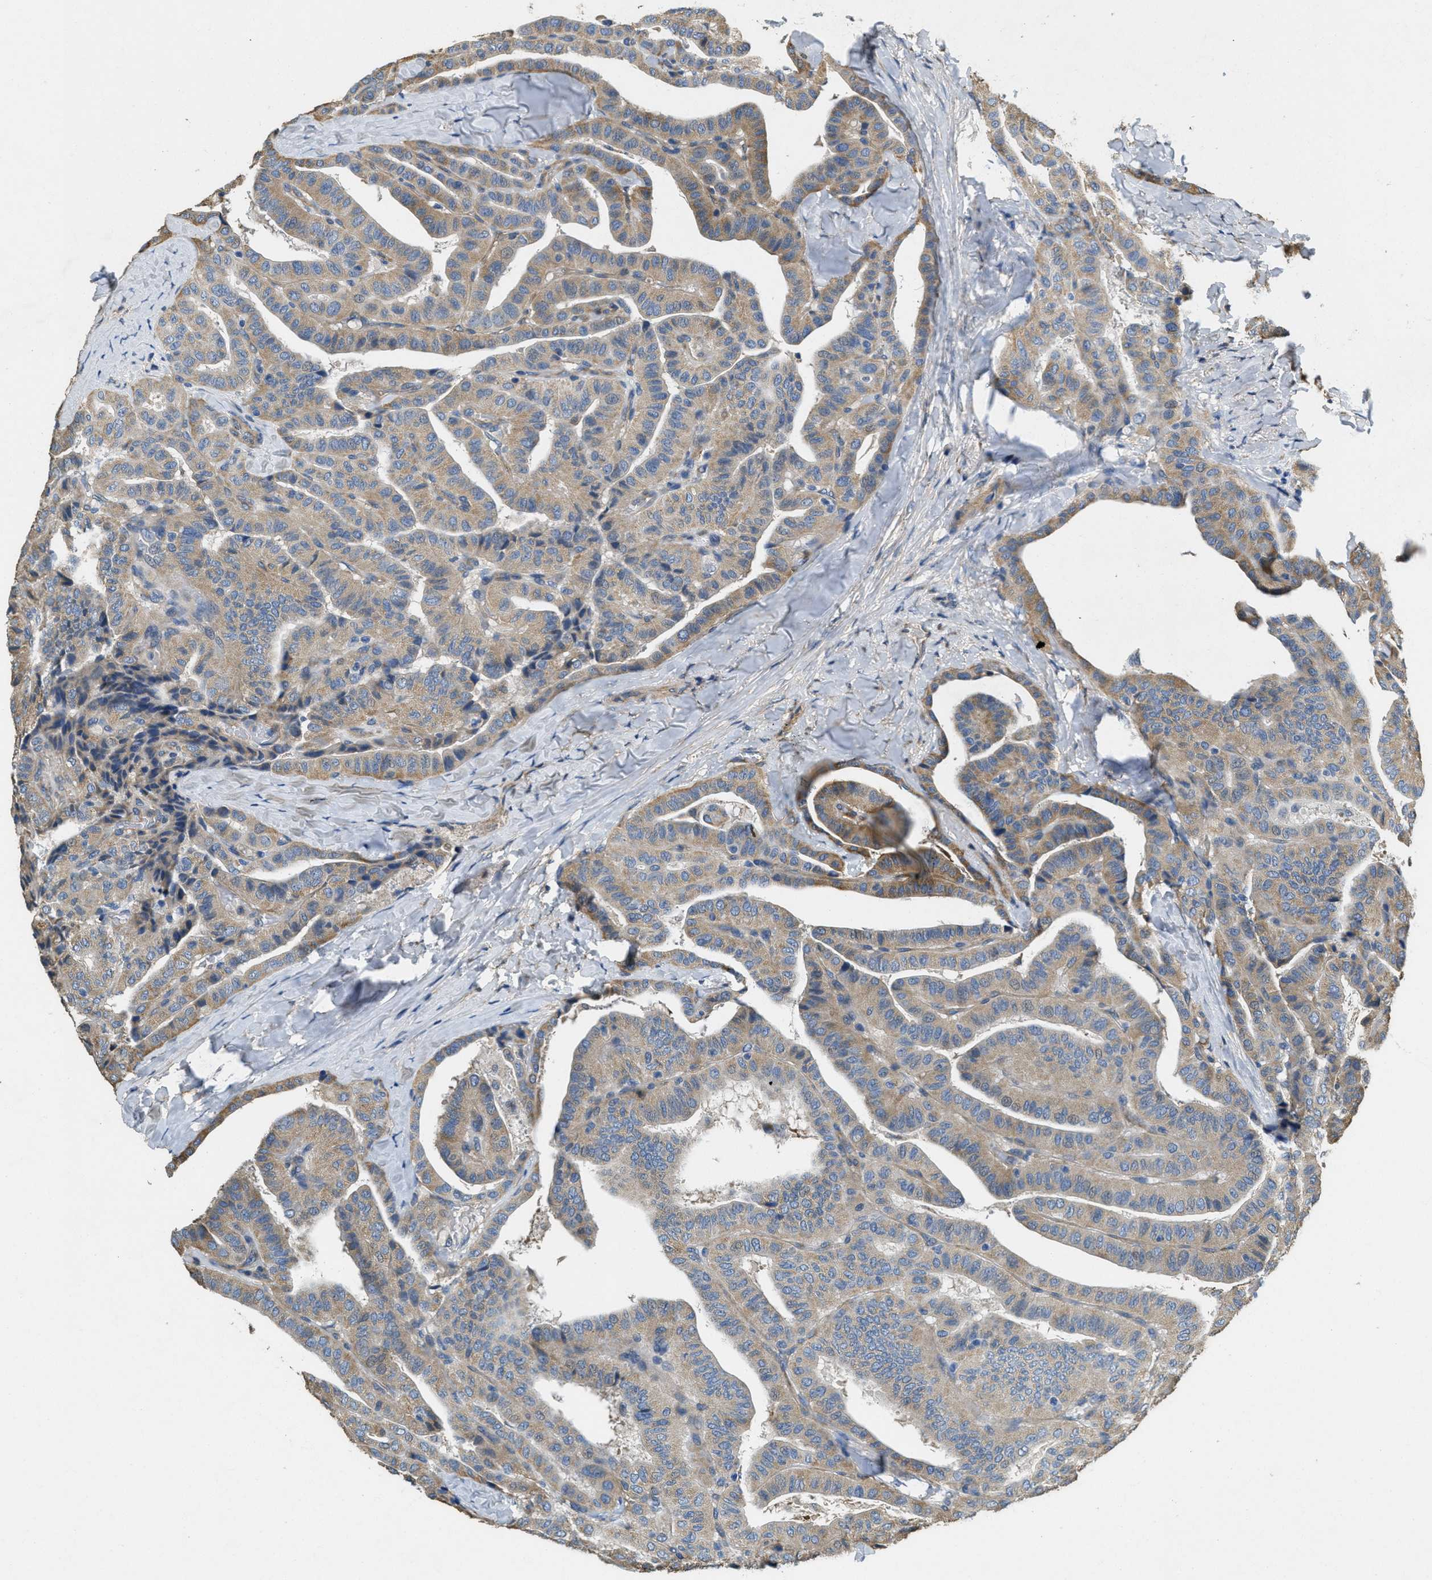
{"staining": {"intensity": "moderate", "quantity": ">75%", "location": "cytoplasmic/membranous"}, "tissue": "thyroid cancer", "cell_type": "Tumor cells", "image_type": "cancer", "snomed": [{"axis": "morphology", "description": "Papillary adenocarcinoma, NOS"}, {"axis": "topography", "description": "Thyroid gland"}], "caption": "IHC micrograph of neoplastic tissue: human thyroid papillary adenocarcinoma stained using IHC reveals medium levels of moderate protein expression localized specifically in the cytoplasmic/membranous of tumor cells, appearing as a cytoplasmic/membranous brown color.", "gene": "TOMM70", "patient": {"sex": "male", "age": 77}}